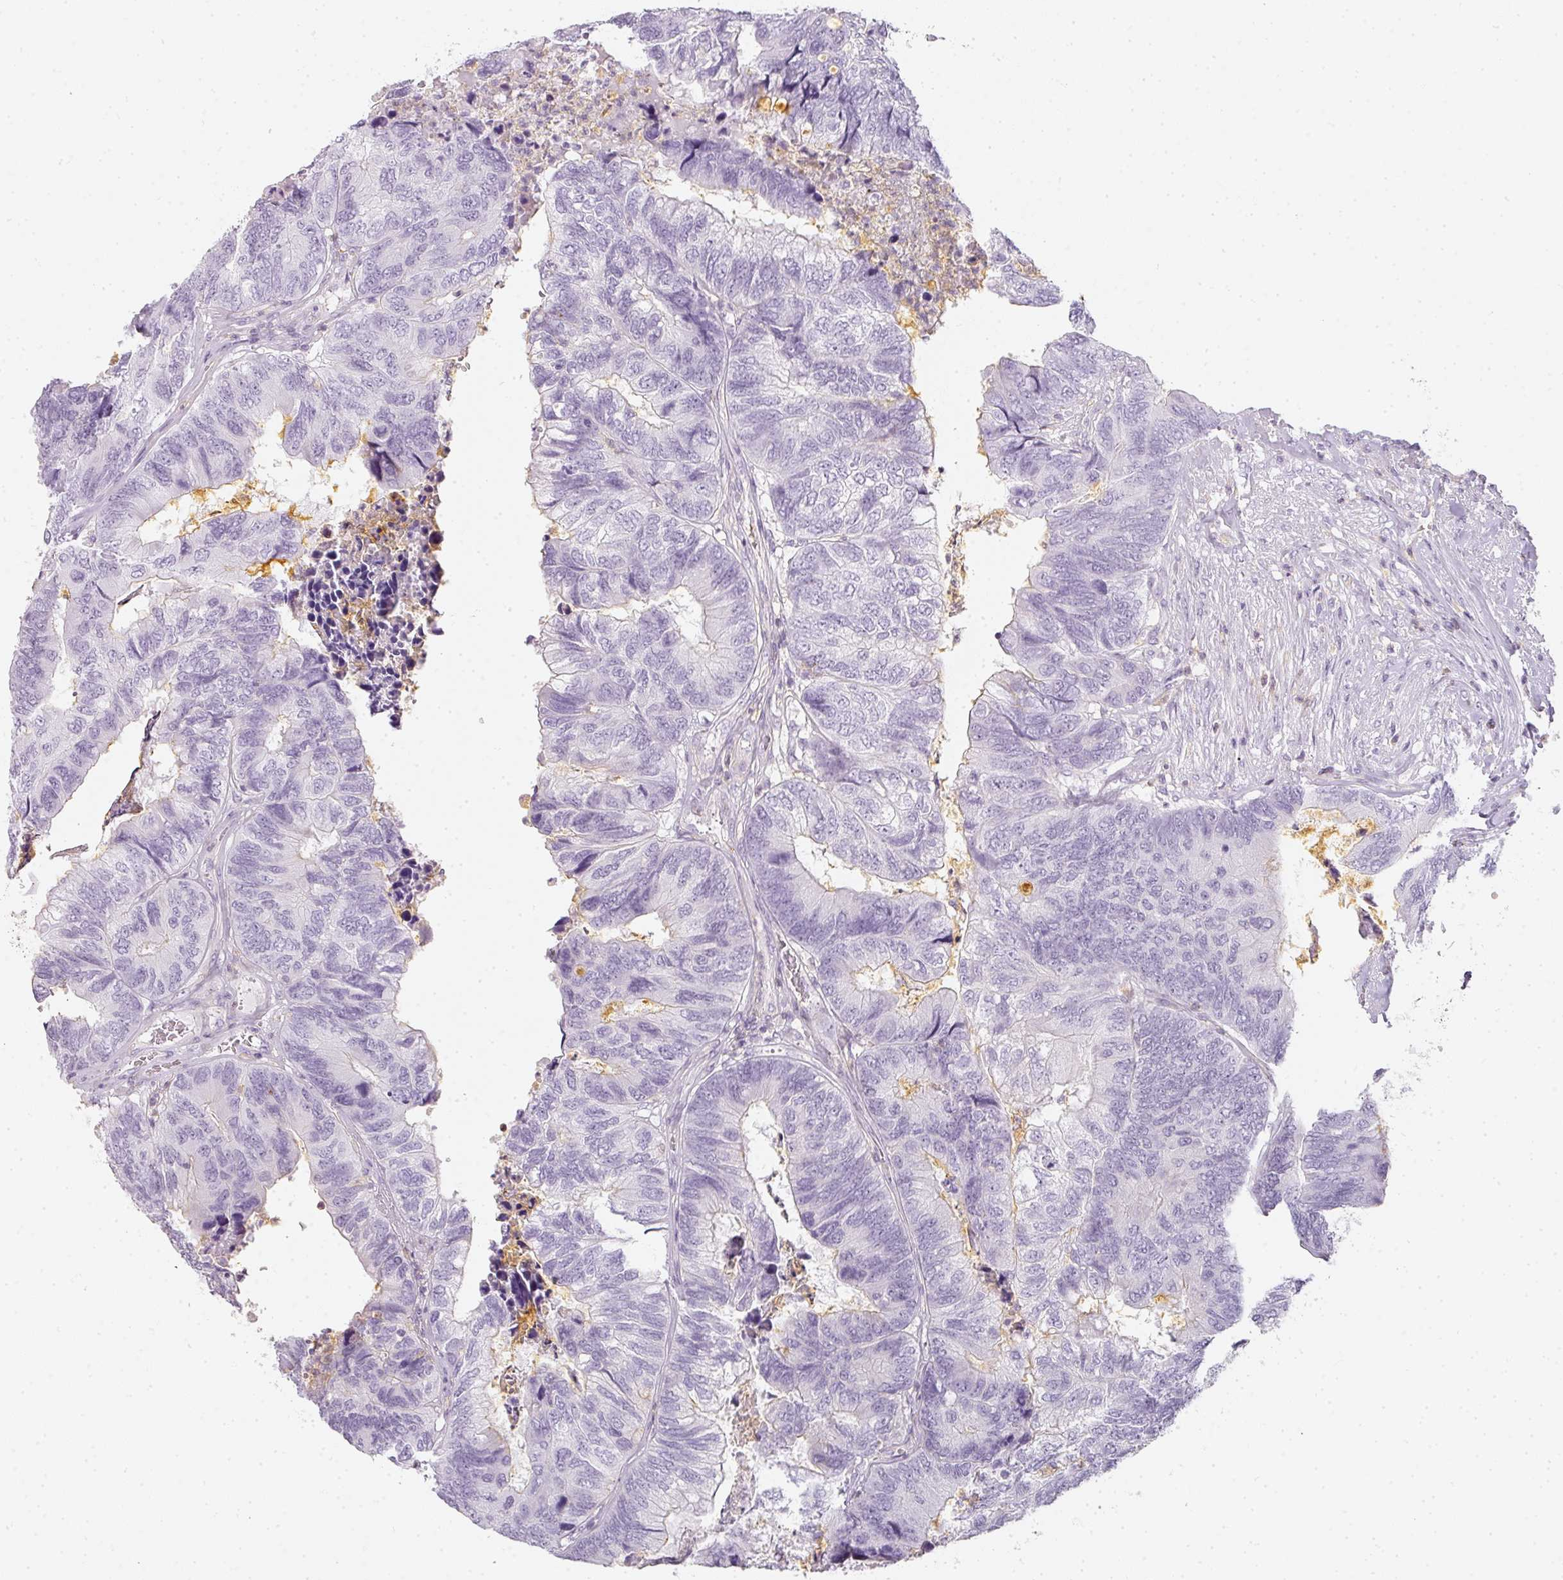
{"staining": {"intensity": "negative", "quantity": "none", "location": "none"}, "tissue": "colorectal cancer", "cell_type": "Tumor cells", "image_type": "cancer", "snomed": [{"axis": "morphology", "description": "Adenocarcinoma, NOS"}, {"axis": "topography", "description": "Colon"}], "caption": "Tumor cells are negative for brown protein staining in colorectal cancer (adenocarcinoma).", "gene": "TMEM42", "patient": {"sex": "female", "age": 67}}